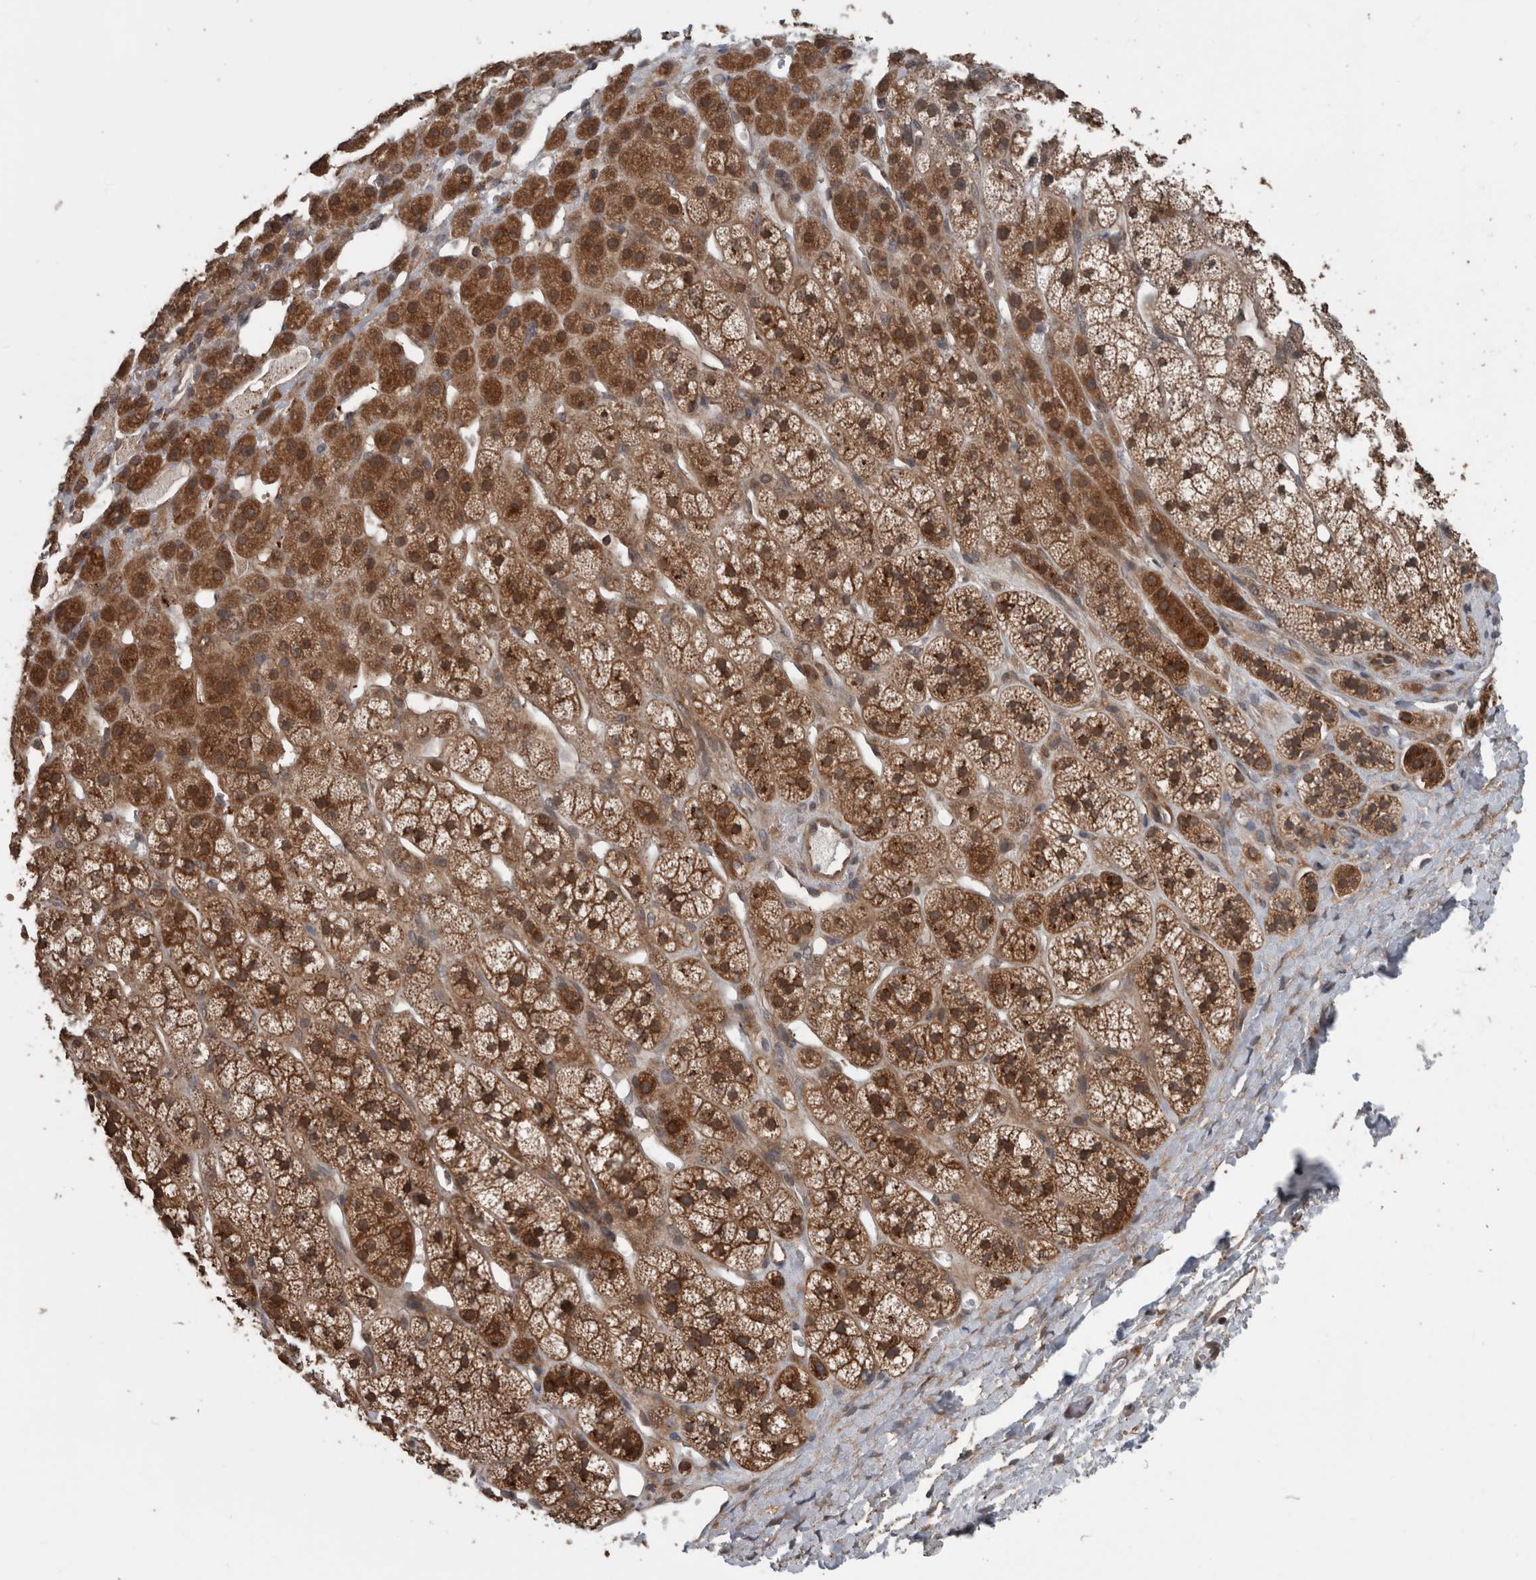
{"staining": {"intensity": "strong", "quantity": ">75%", "location": "cytoplasmic/membranous"}, "tissue": "adrenal gland", "cell_type": "Glandular cells", "image_type": "normal", "snomed": [{"axis": "morphology", "description": "Normal tissue, NOS"}, {"axis": "topography", "description": "Adrenal gland"}], "caption": "Adrenal gland was stained to show a protein in brown. There is high levels of strong cytoplasmic/membranous expression in approximately >75% of glandular cells. (DAB (3,3'-diaminobenzidine) = brown stain, brightfield microscopy at high magnification).", "gene": "RIOK3", "patient": {"sex": "male", "age": 56}}